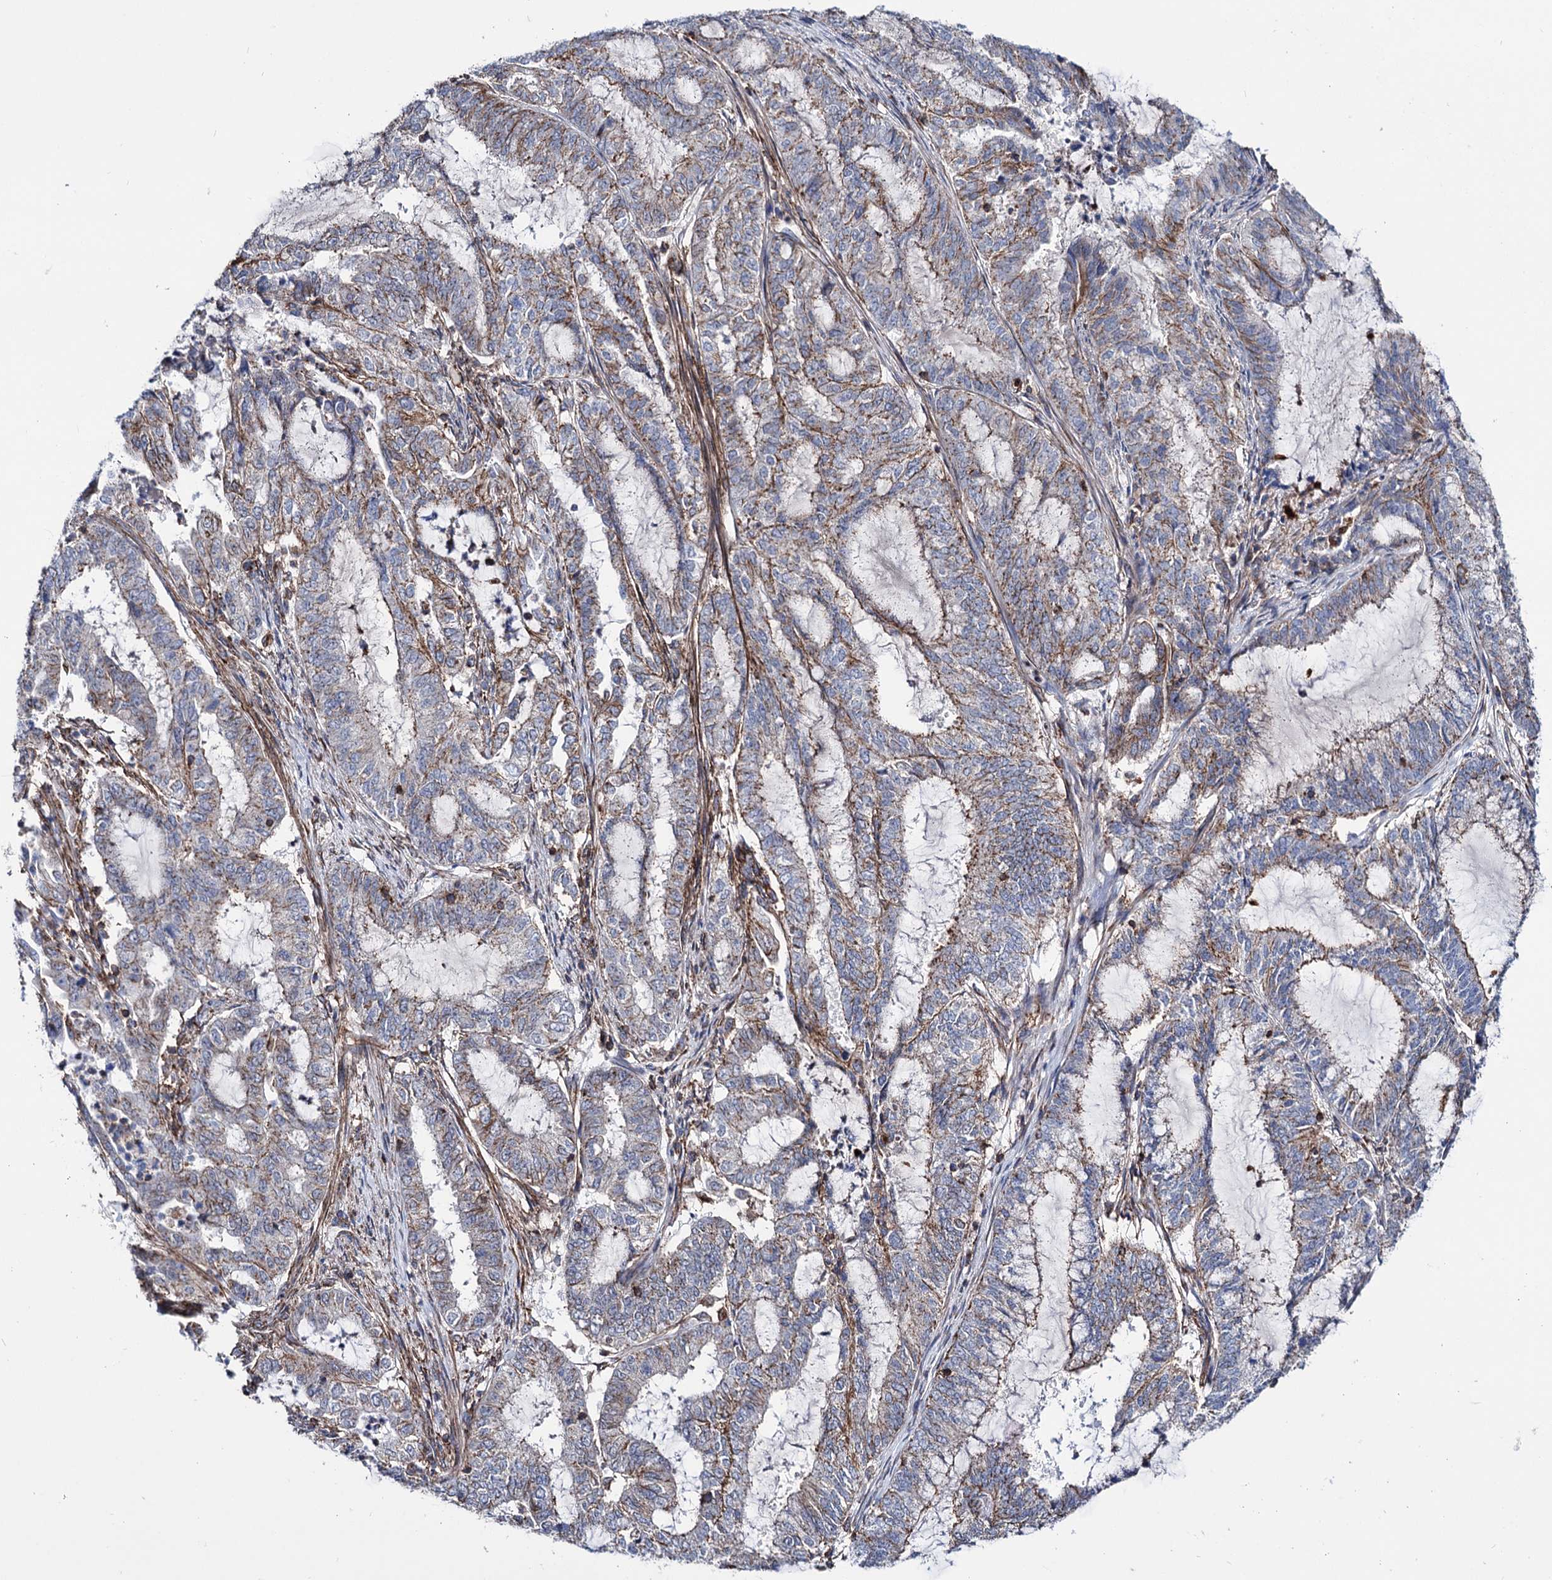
{"staining": {"intensity": "weak", "quantity": "25%-75%", "location": "cytoplasmic/membranous"}, "tissue": "endometrial cancer", "cell_type": "Tumor cells", "image_type": "cancer", "snomed": [{"axis": "morphology", "description": "Adenocarcinoma, NOS"}, {"axis": "topography", "description": "Endometrium"}], "caption": "High-power microscopy captured an immunohistochemistry histopathology image of adenocarcinoma (endometrial), revealing weak cytoplasmic/membranous staining in about 25%-75% of tumor cells. (Stains: DAB in brown, nuclei in blue, Microscopy: brightfield microscopy at high magnification).", "gene": "DEF6", "patient": {"sex": "female", "age": 51}}